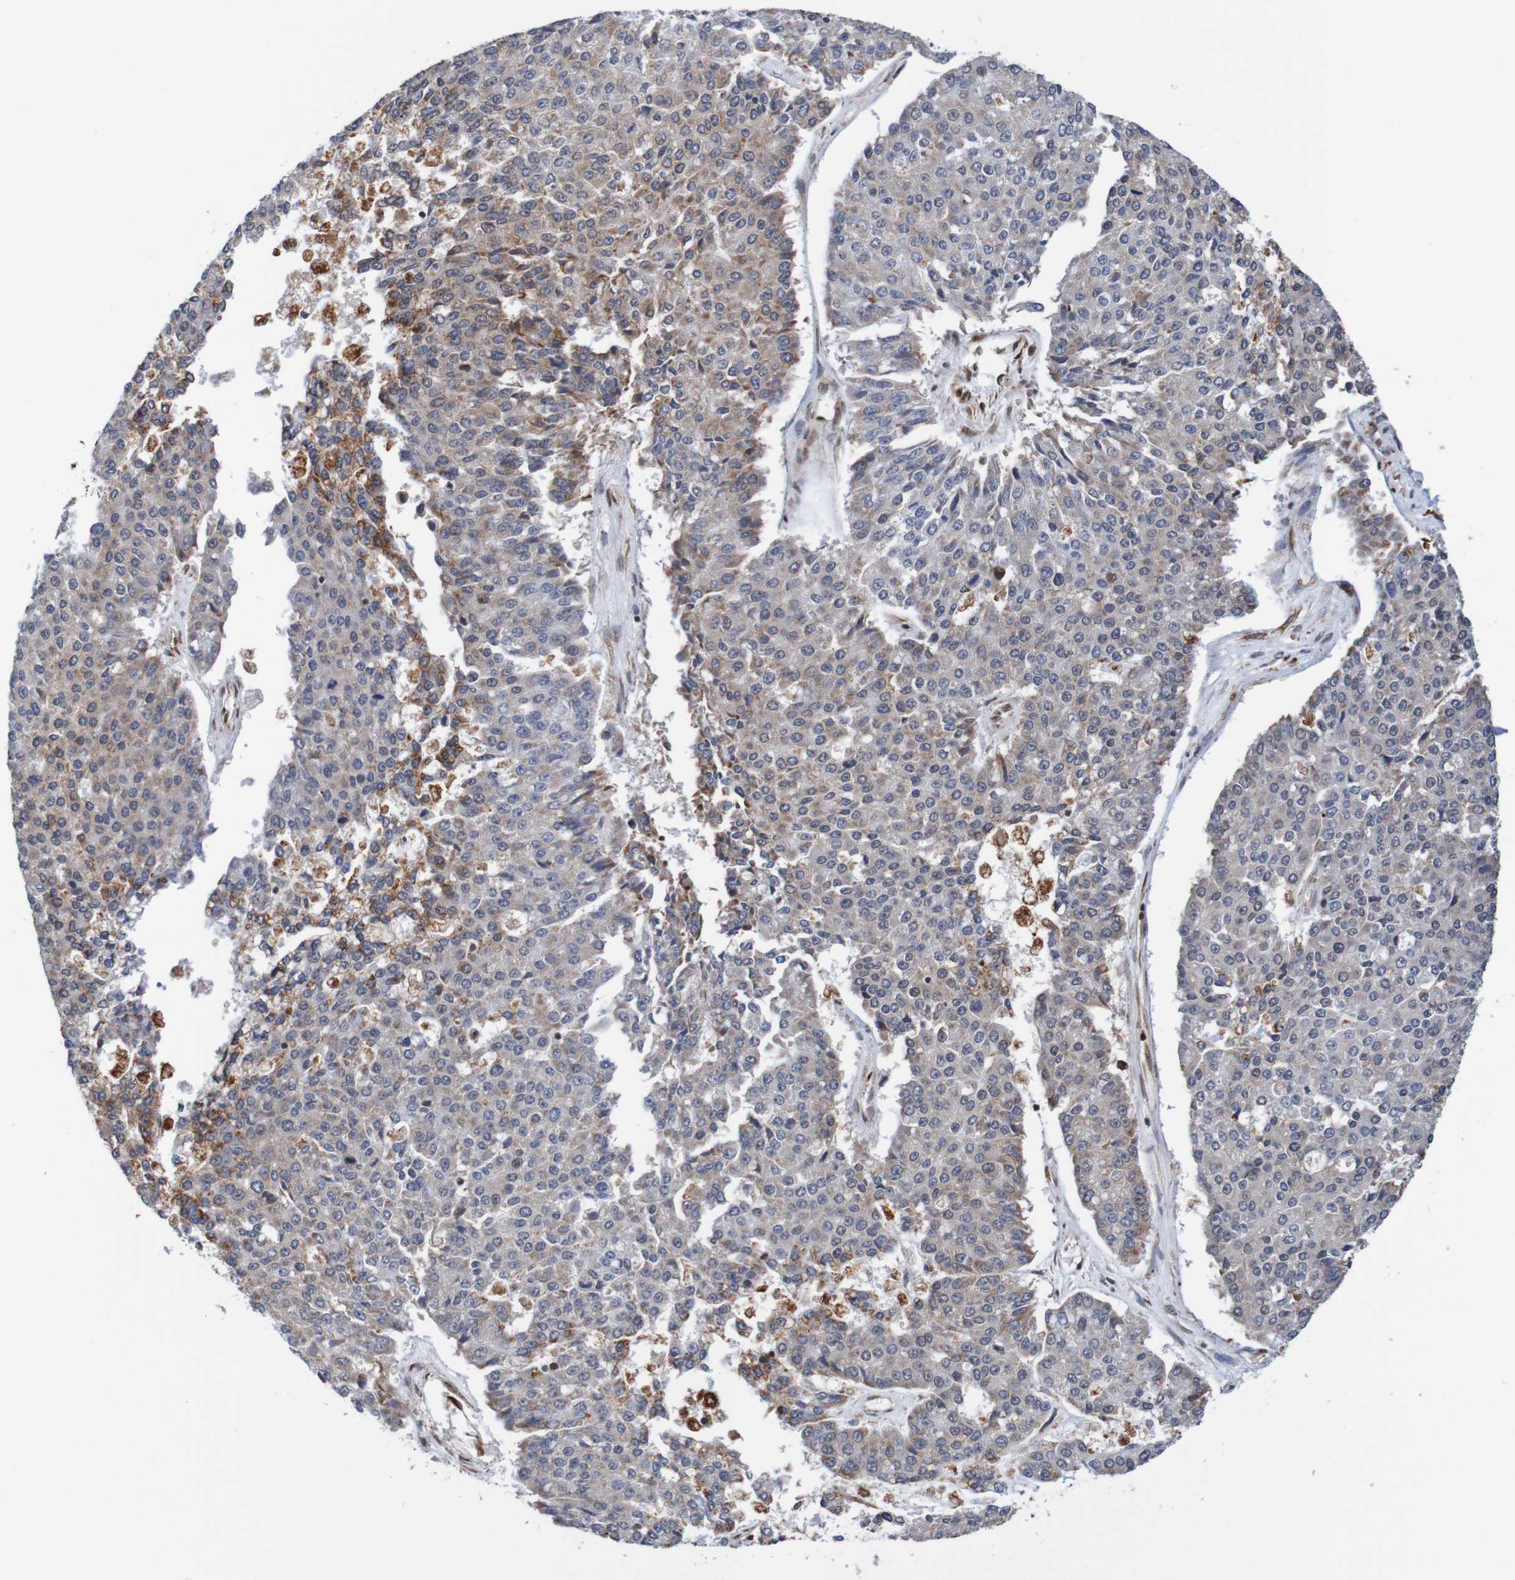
{"staining": {"intensity": "moderate", "quantity": "<25%", "location": "cytoplasmic/membranous"}, "tissue": "pancreatic cancer", "cell_type": "Tumor cells", "image_type": "cancer", "snomed": [{"axis": "morphology", "description": "Adenocarcinoma, NOS"}, {"axis": "topography", "description": "Pancreas"}], "caption": "DAB immunohistochemical staining of human pancreatic cancer reveals moderate cytoplasmic/membranous protein staining in about <25% of tumor cells.", "gene": "TMEM109", "patient": {"sex": "male", "age": 50}}